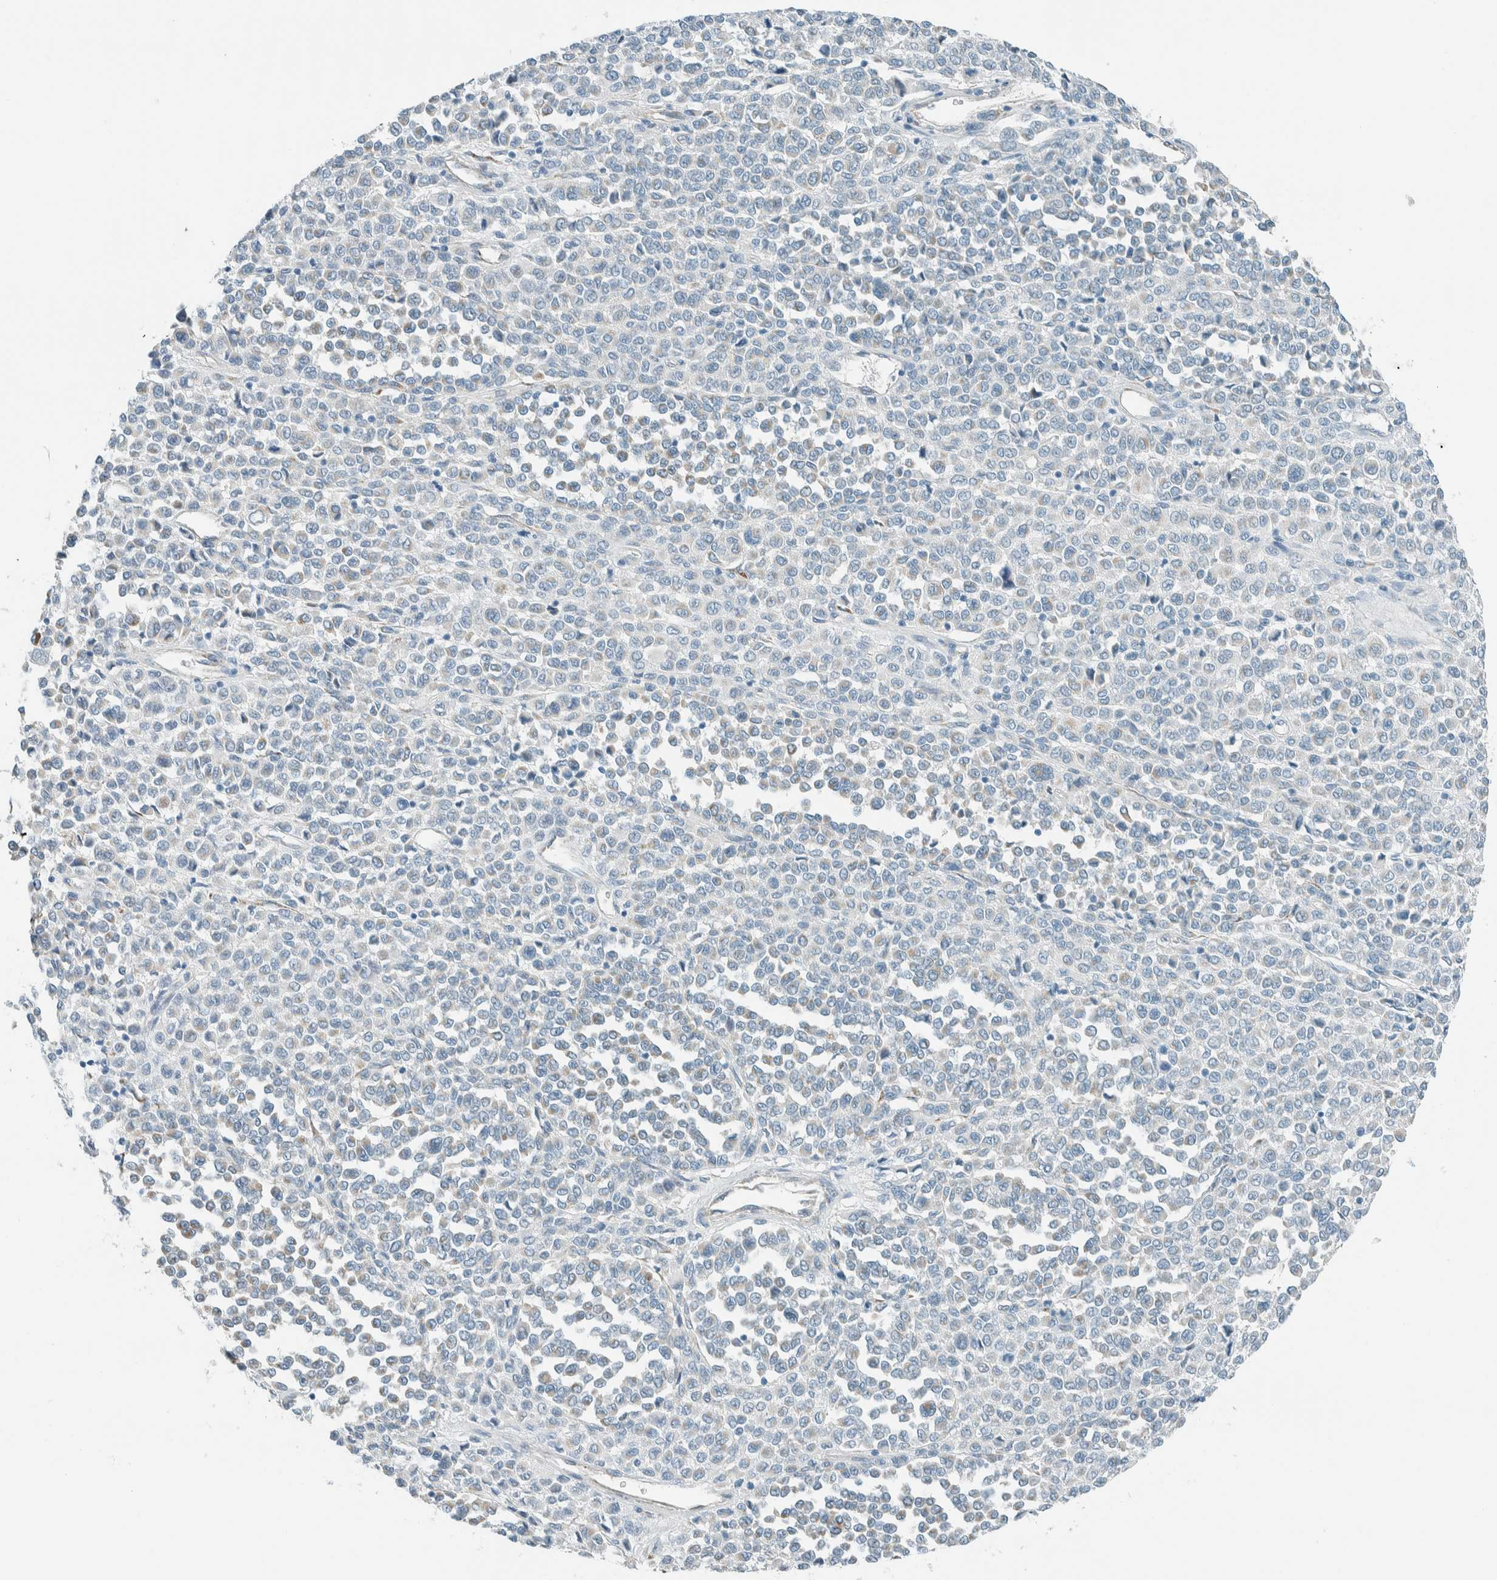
{"staining": {"intensity": "negative", "quantity": "none", "location": "none"}, "tissue": "melanoma", "cell_type": "Tumor cells", "image_type": "cancer", "snomed": [{"axis": "morphology", "description": "Malignant melanoma, Metastatic site"}, {"axis": "topography", "description": "Pancreas"}], "caption": "The immunohistochemistry photomicrograph has no significant staining in tumor cells of malignant melanoma (metastatic site) tissue.", "gene": "ALDH7A1", "patient": {"sex": "female", "age": 30}}